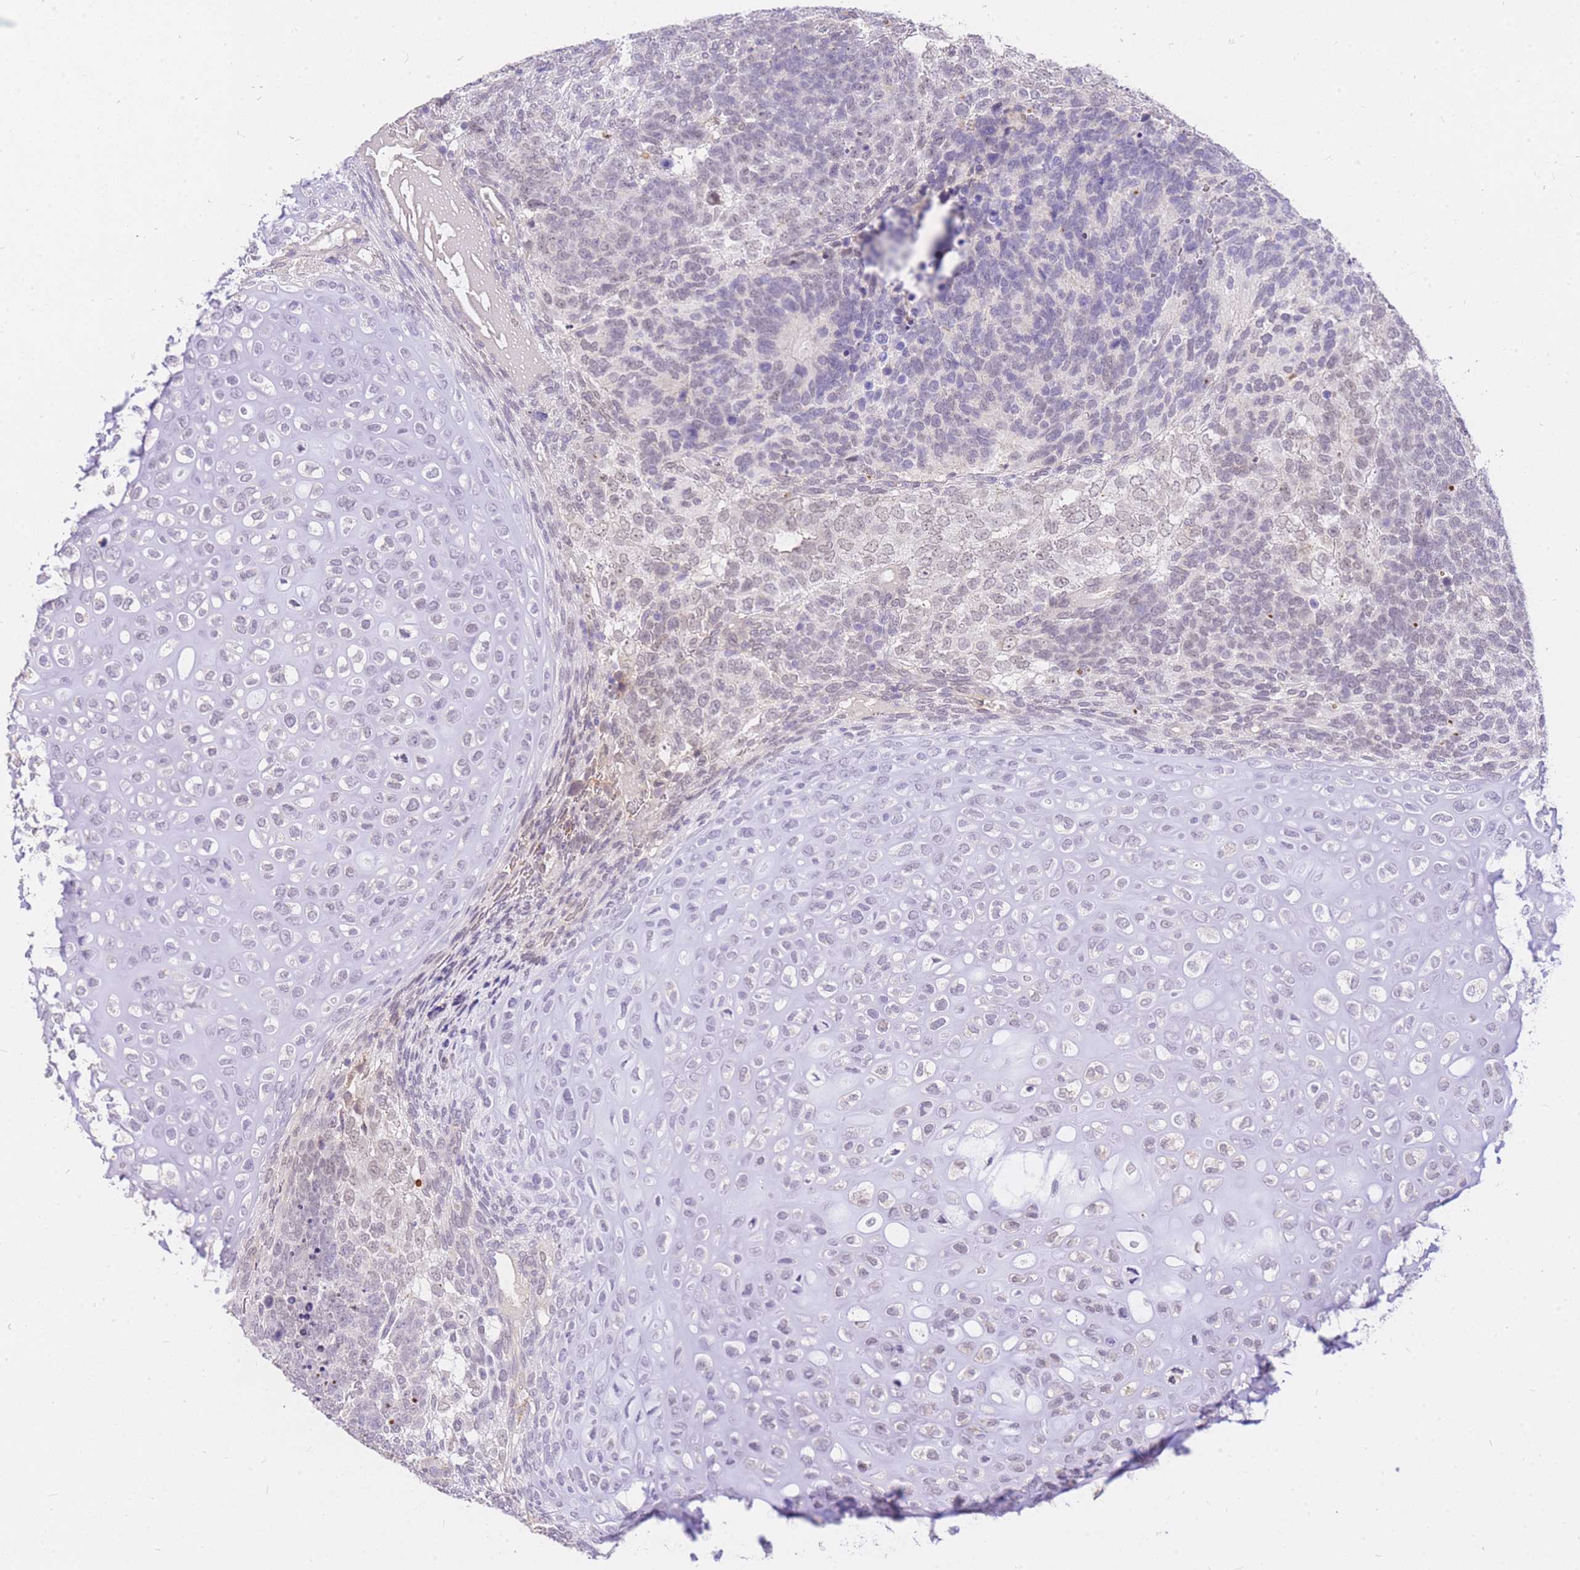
{"staining": {"intensity": "negative", "quantity": "none", "location": "none"}, "tissue": "testis cancer", "cell_type": "Tumor cells", "image_type": "cancer", "snomed": [{"axis": "morphology", "description": "Carcinoma, Embryonal, NOS"}, {"axis": "topography", "description": "Testis"}], "caption": "DAB immunohistochemical staining of embryonal carcinoma (testis) displays no significant staining in tumor cells. (Stains: DAB (3,3'-diaminobenzidine) IHC with hematoxylin counter stain, Microscopy: brightfield microscopy at high magnification).", "gene": "C2orf88", "patient": {"sex": "male", "age": 23}}